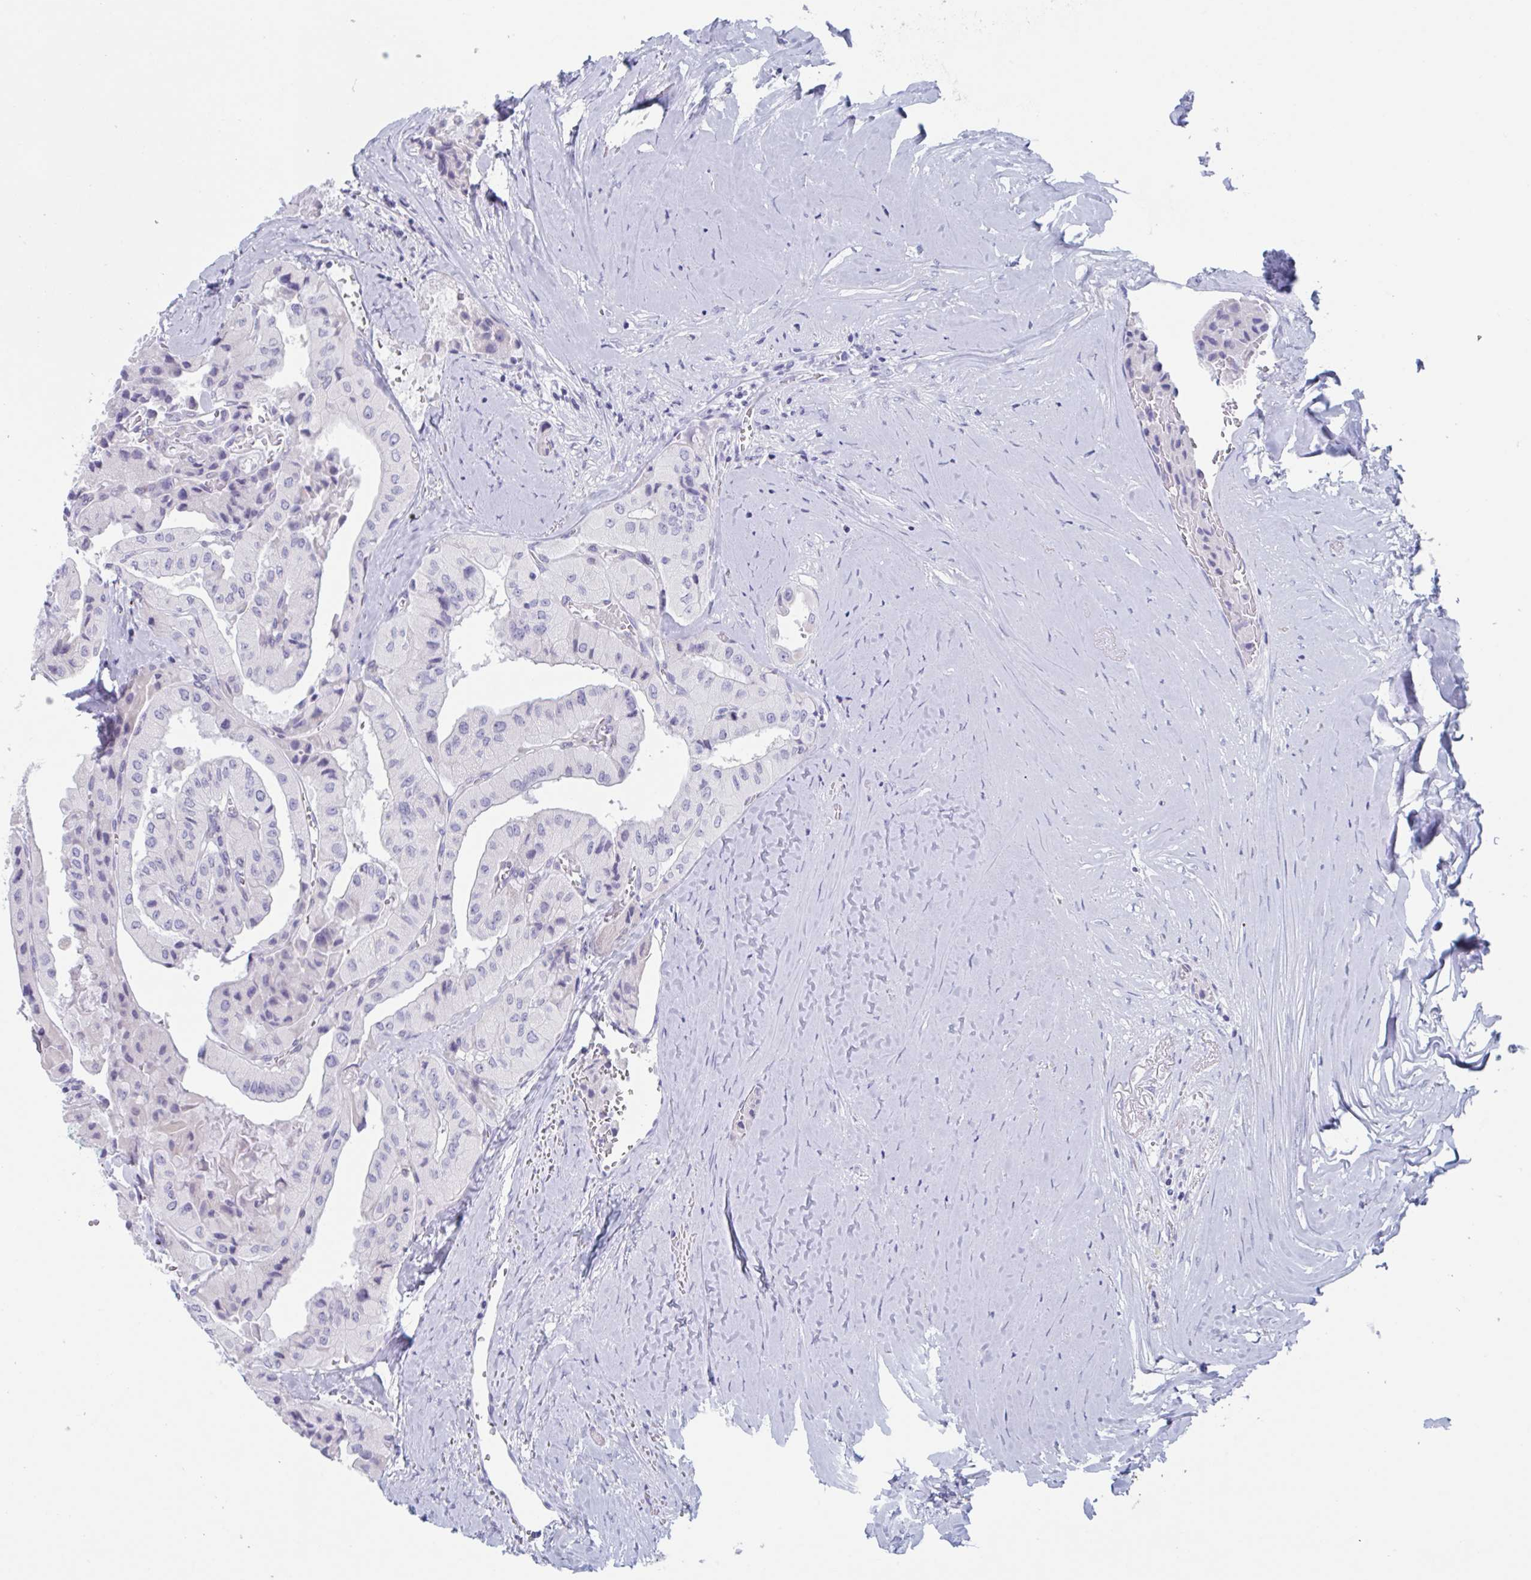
{"staining": {"intensity": "negative", "quantity": "none", "location": "none"}, "tissue": "thyroid cancer", "cell_type": "Tumor cells", "image_type": "cancer", "snomed": [{"axis": "morphology", "description": "Normal tissue, NOS"}, {"axis": "morphology", "description": "Papillary adenocarcinoma, NOS"}, {"axis": "topography", "description": "Thyroid gland"}], "caption": "A high-resolution micrograph shows IHC staining of thyroid cancer (papillary adenocarcinoma), which exhibits no significant staining in tumor cells.", "gene": "HSD11B2", "patient": {"sex": "female", "age": 59}}